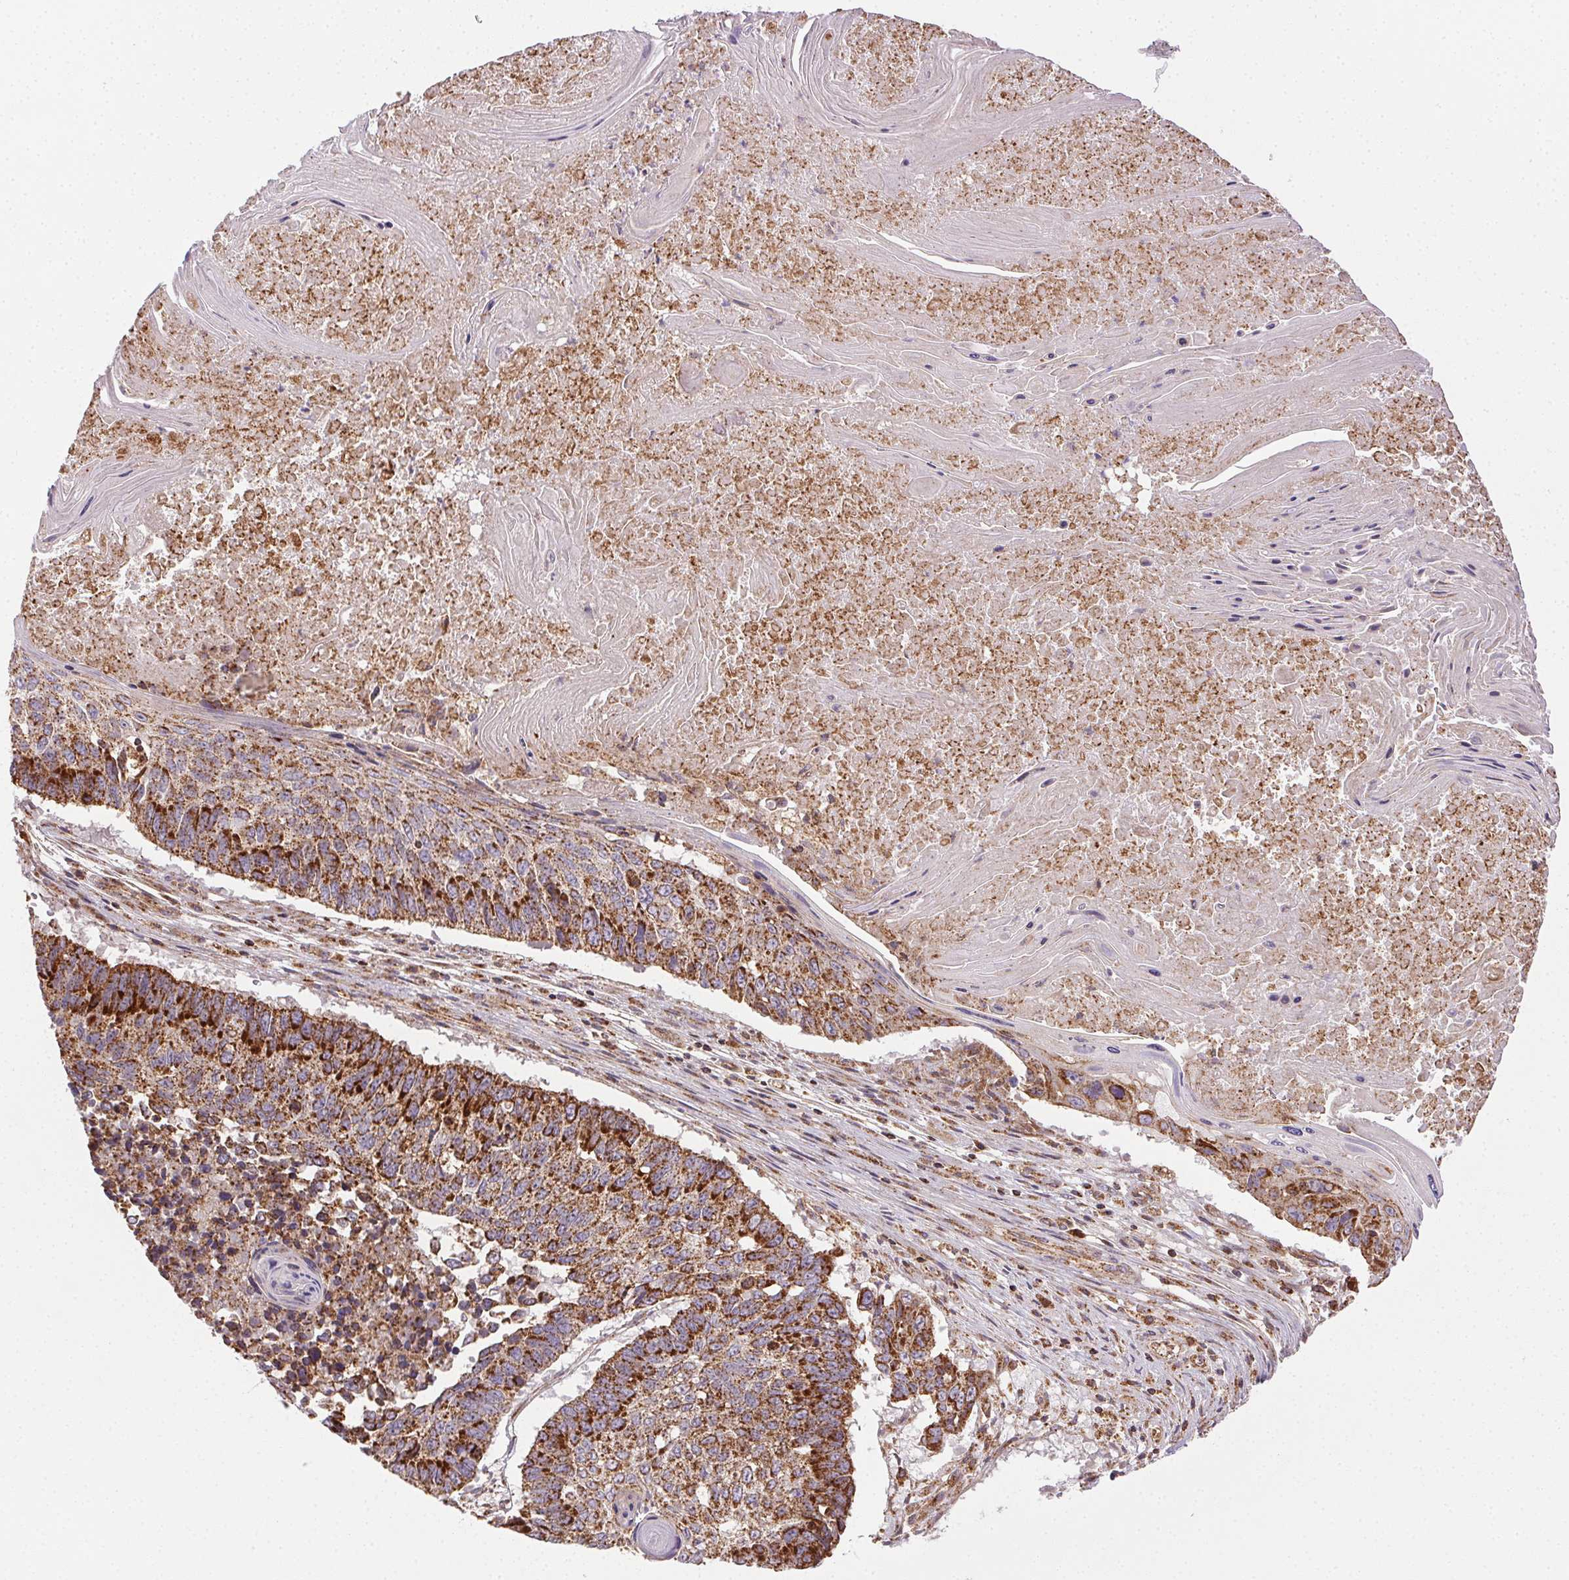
{"staining": {"intensity": "strong", "quantity": ">75%", "location": "cytoplasmic/membranous"}, "tissue": "lung cancer", "cell_type": "Tumor cells", "image_type": "cancer", "snomed": [{"axis": "morphology", "description": "Squamous cell carcinoma, NOS"}, {"axis": "topography", "description": "Lung"}], "caption": "IHC (DAB (3,3'-diaminobenzidine)) staining of human lung cancer exhibits strong cytoplasmic/membranous protein positivity in approximately >75% of tumor cells.", "gene": "CLPB", "patient": {"sex": "male", "age": 73}}